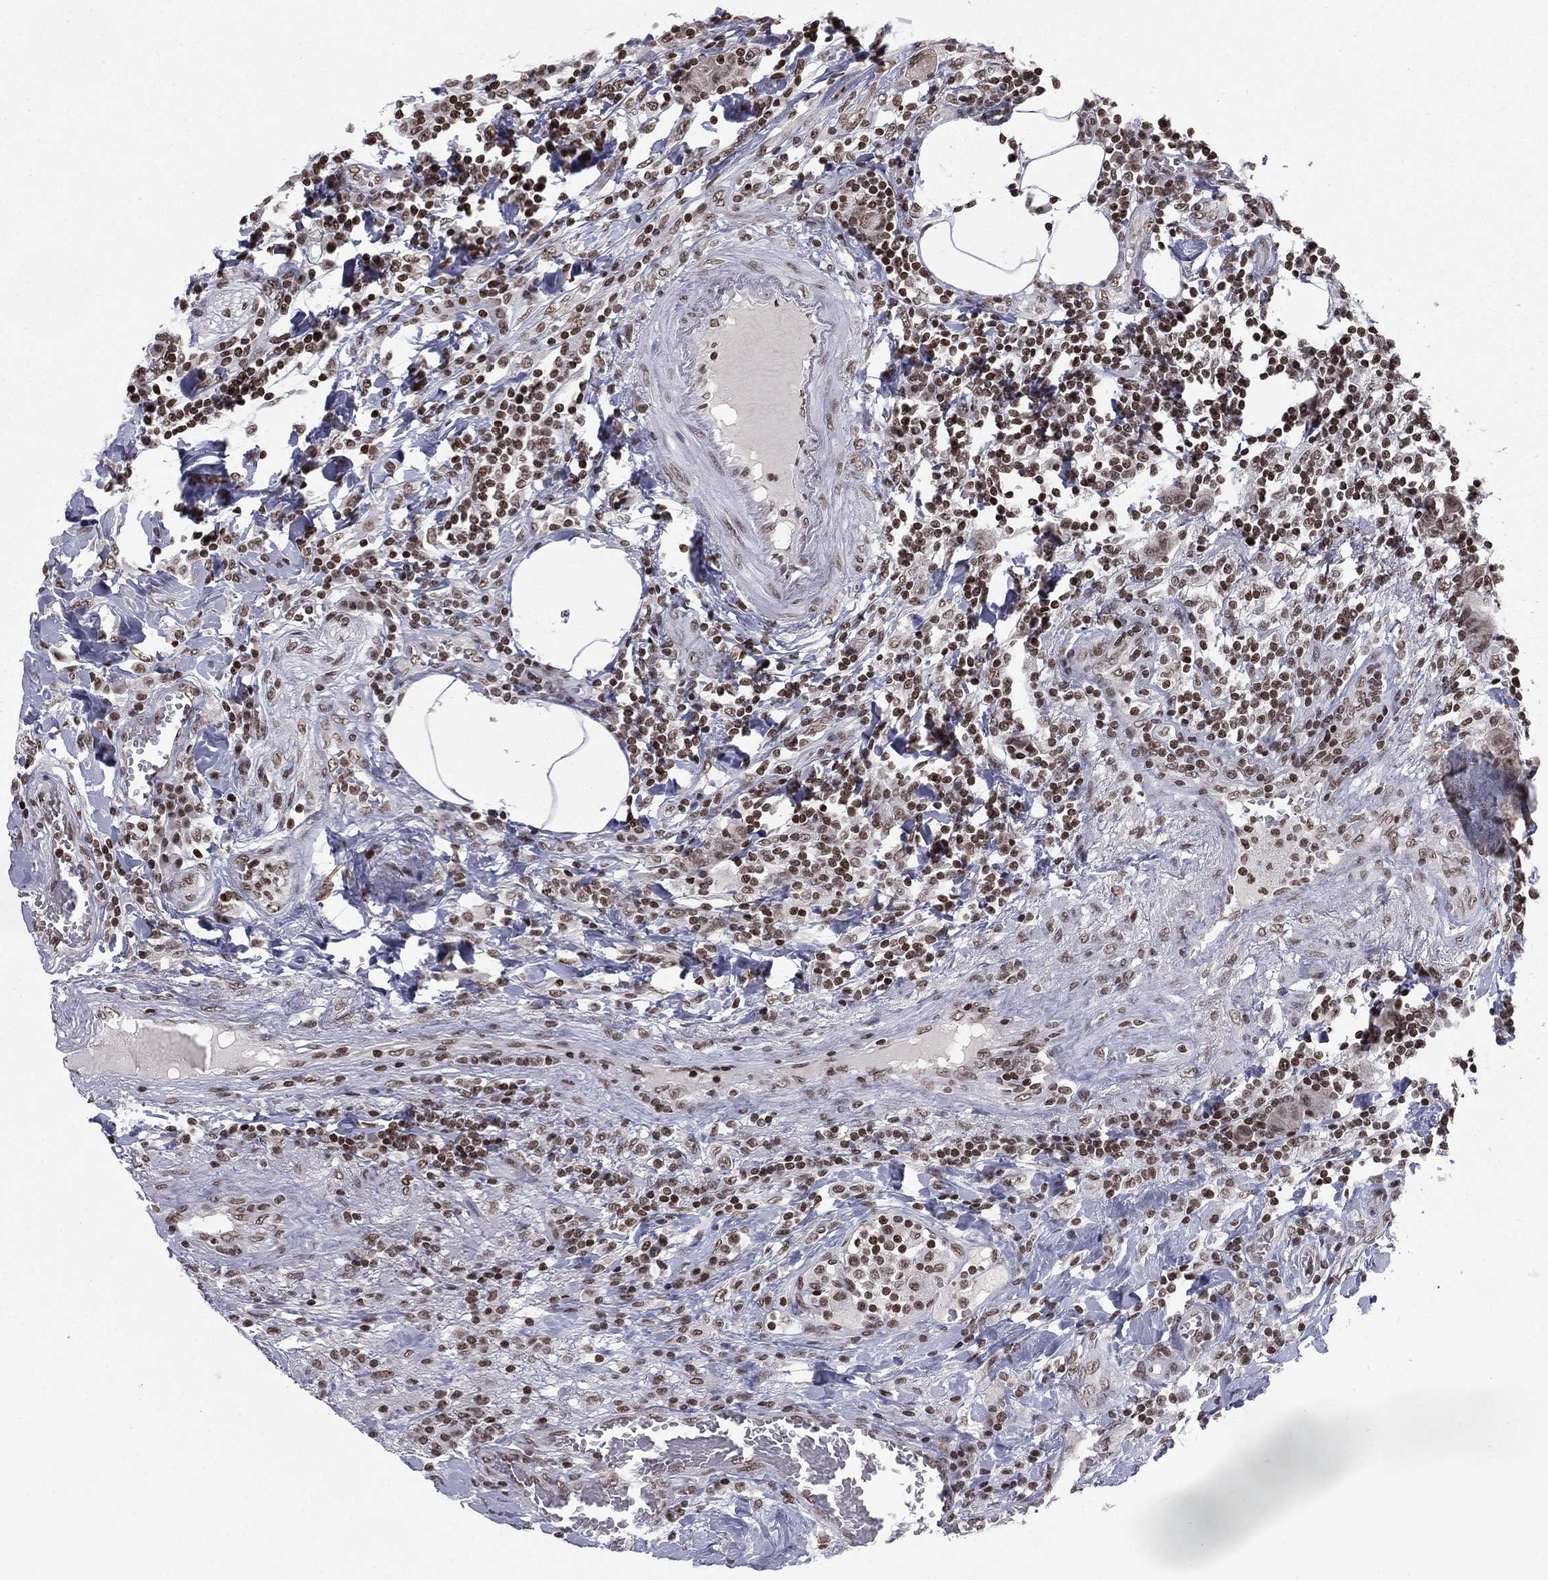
{"staining": {"intensity": "negative", "quantity": "none", "location": "none"}, "tissue": "colorectal cancer", "cell_type": "Tumor cells", "image_type": "cancer", "snomed": [{"axis": "morphology", "description": "Adenocarcinoma, NOS"}, {"axis": "topography", "description": "Colon"}], "caption": "Tumor cells show no significant protein staining in colorectal cancer (adenocarcinoma).", "gene": "RFX7", "patient": {"sex": "female", "age": 48}}